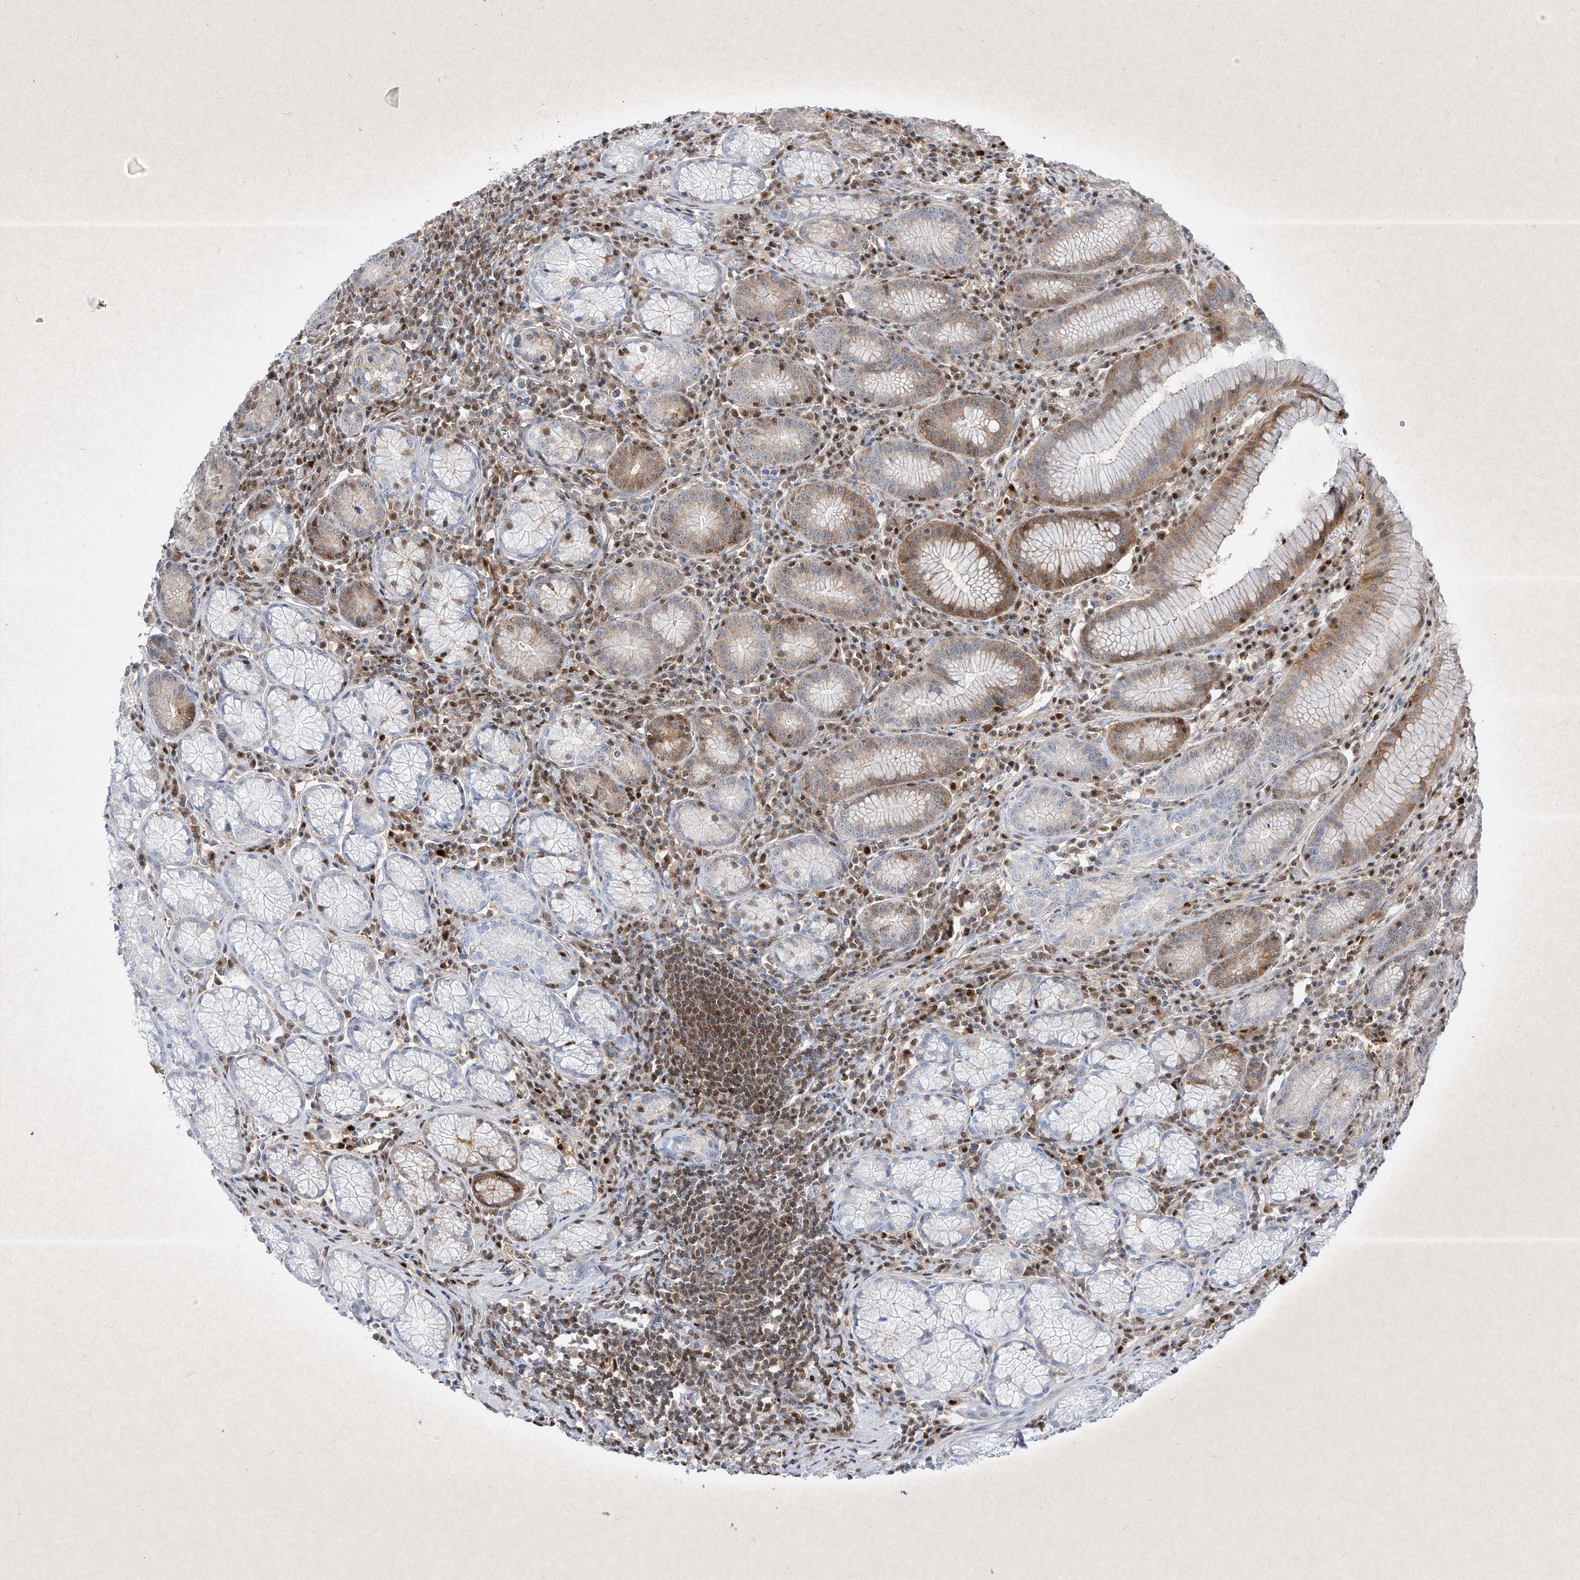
{"staining": {"intensity": "moderate", "quantity": "<25%", "location": "cytoplasmic/membranous"}, "tissue": "stomach", "cell_type": "Glandular cells", "image_type": "normal", "snomed": [{"axis": "morphology", "description": "Normal tissue, NOS"}, {"axis": "topography", "description": "Stomach"}], "caption": "Protein staining of benign stomach displays moderate cytoplasmic/membranous staining in about <25% of glandular cells. (DAB (3,3'-diaminobenzidine) = brown stain, brightfield microscopy at high magnification).", "gene": "PSMB10", "patient": {"sex": "male", "age": 55}}